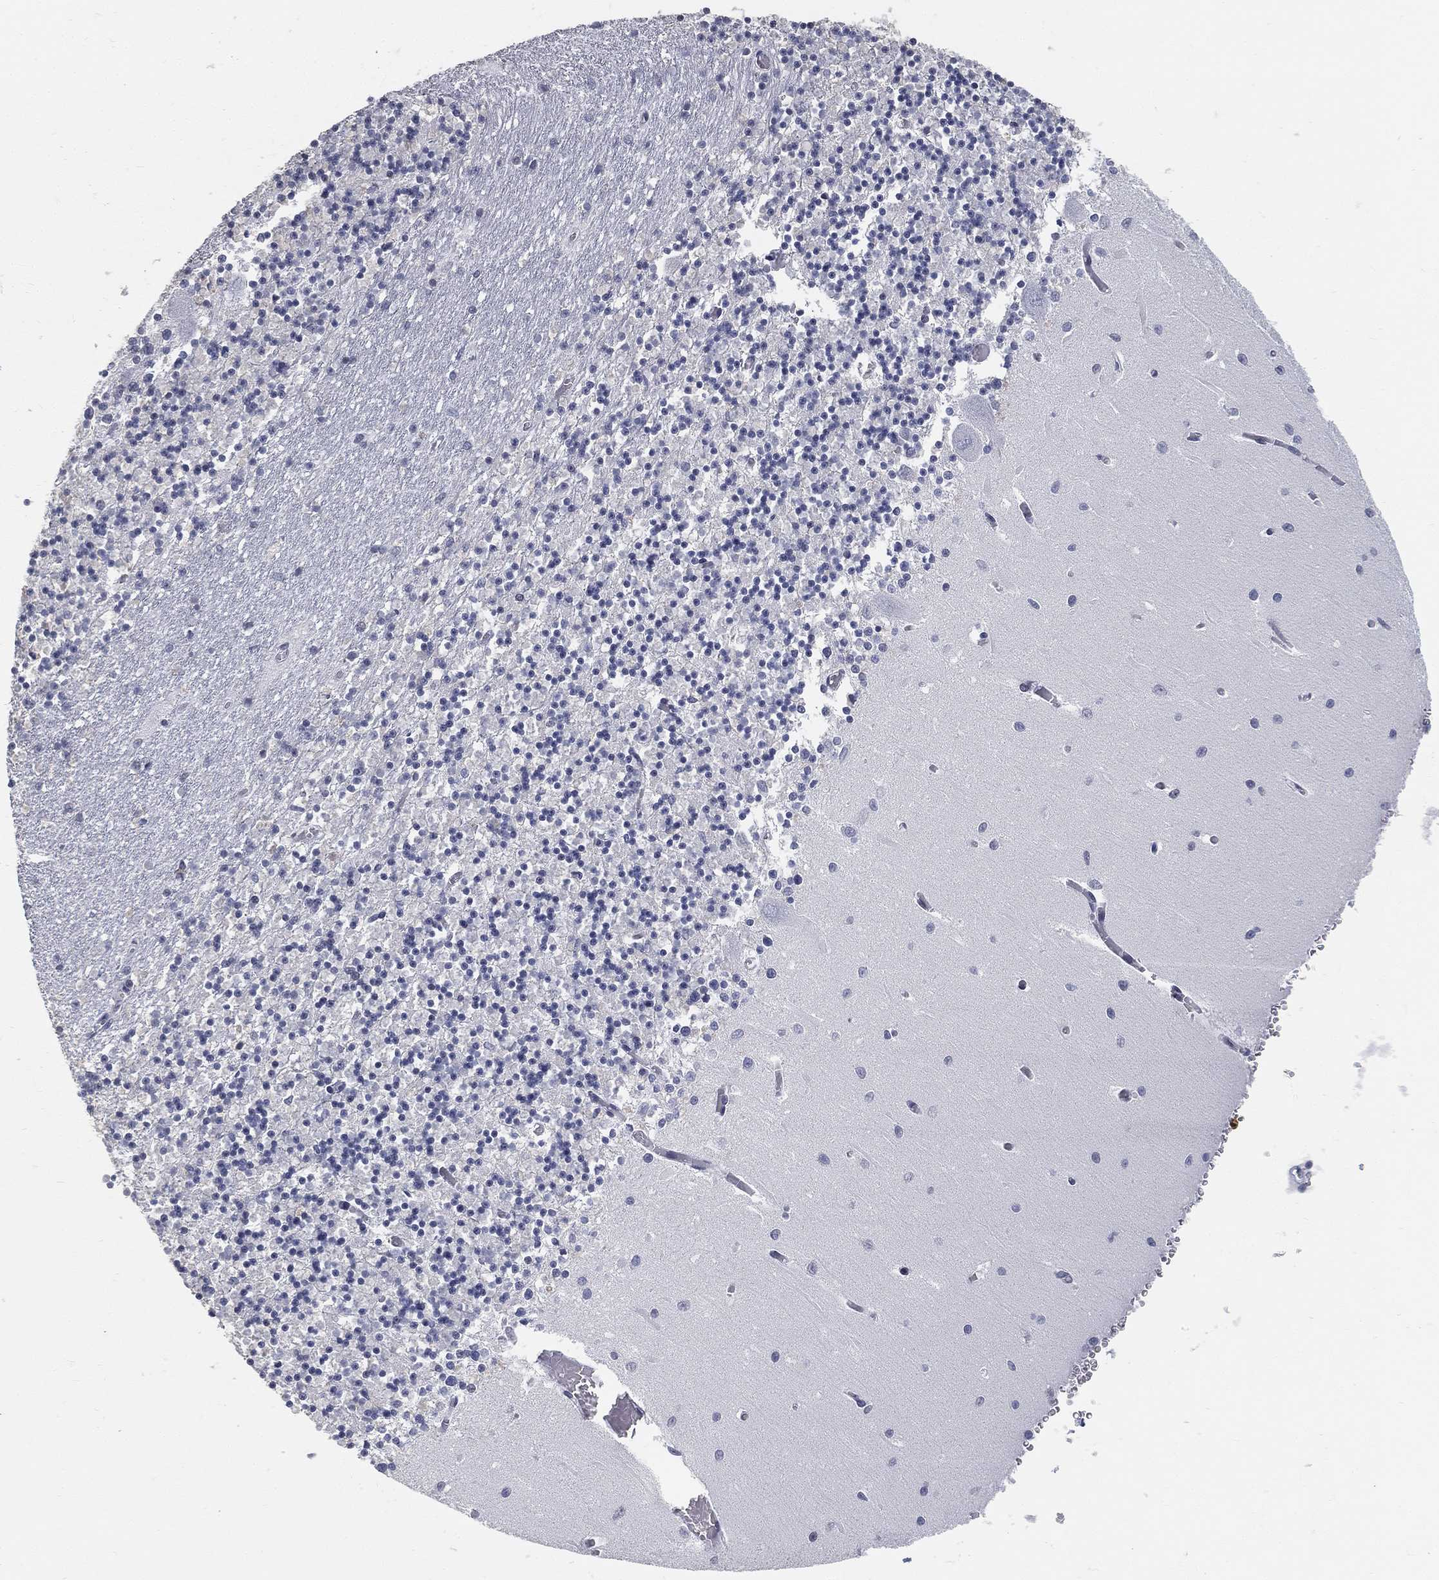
{"staining": {"intensity": "negative", "quantity": "none", "location": "none"}, "tissue": "cerebellum", "cell_type": "Cells in granular layer", "image_type": "normal", "snomed": [{"axis": "morphology", "description": "Normal tissue, NOS"}, {"axis": "topography", "description": "Cerebellum"}], "caption": "An image of cerebellum stained for a protein demonstrates no brown staining in cells in granular layer.", "gene": "ARG1", "patient": {"sex": "female", "age": 64}}